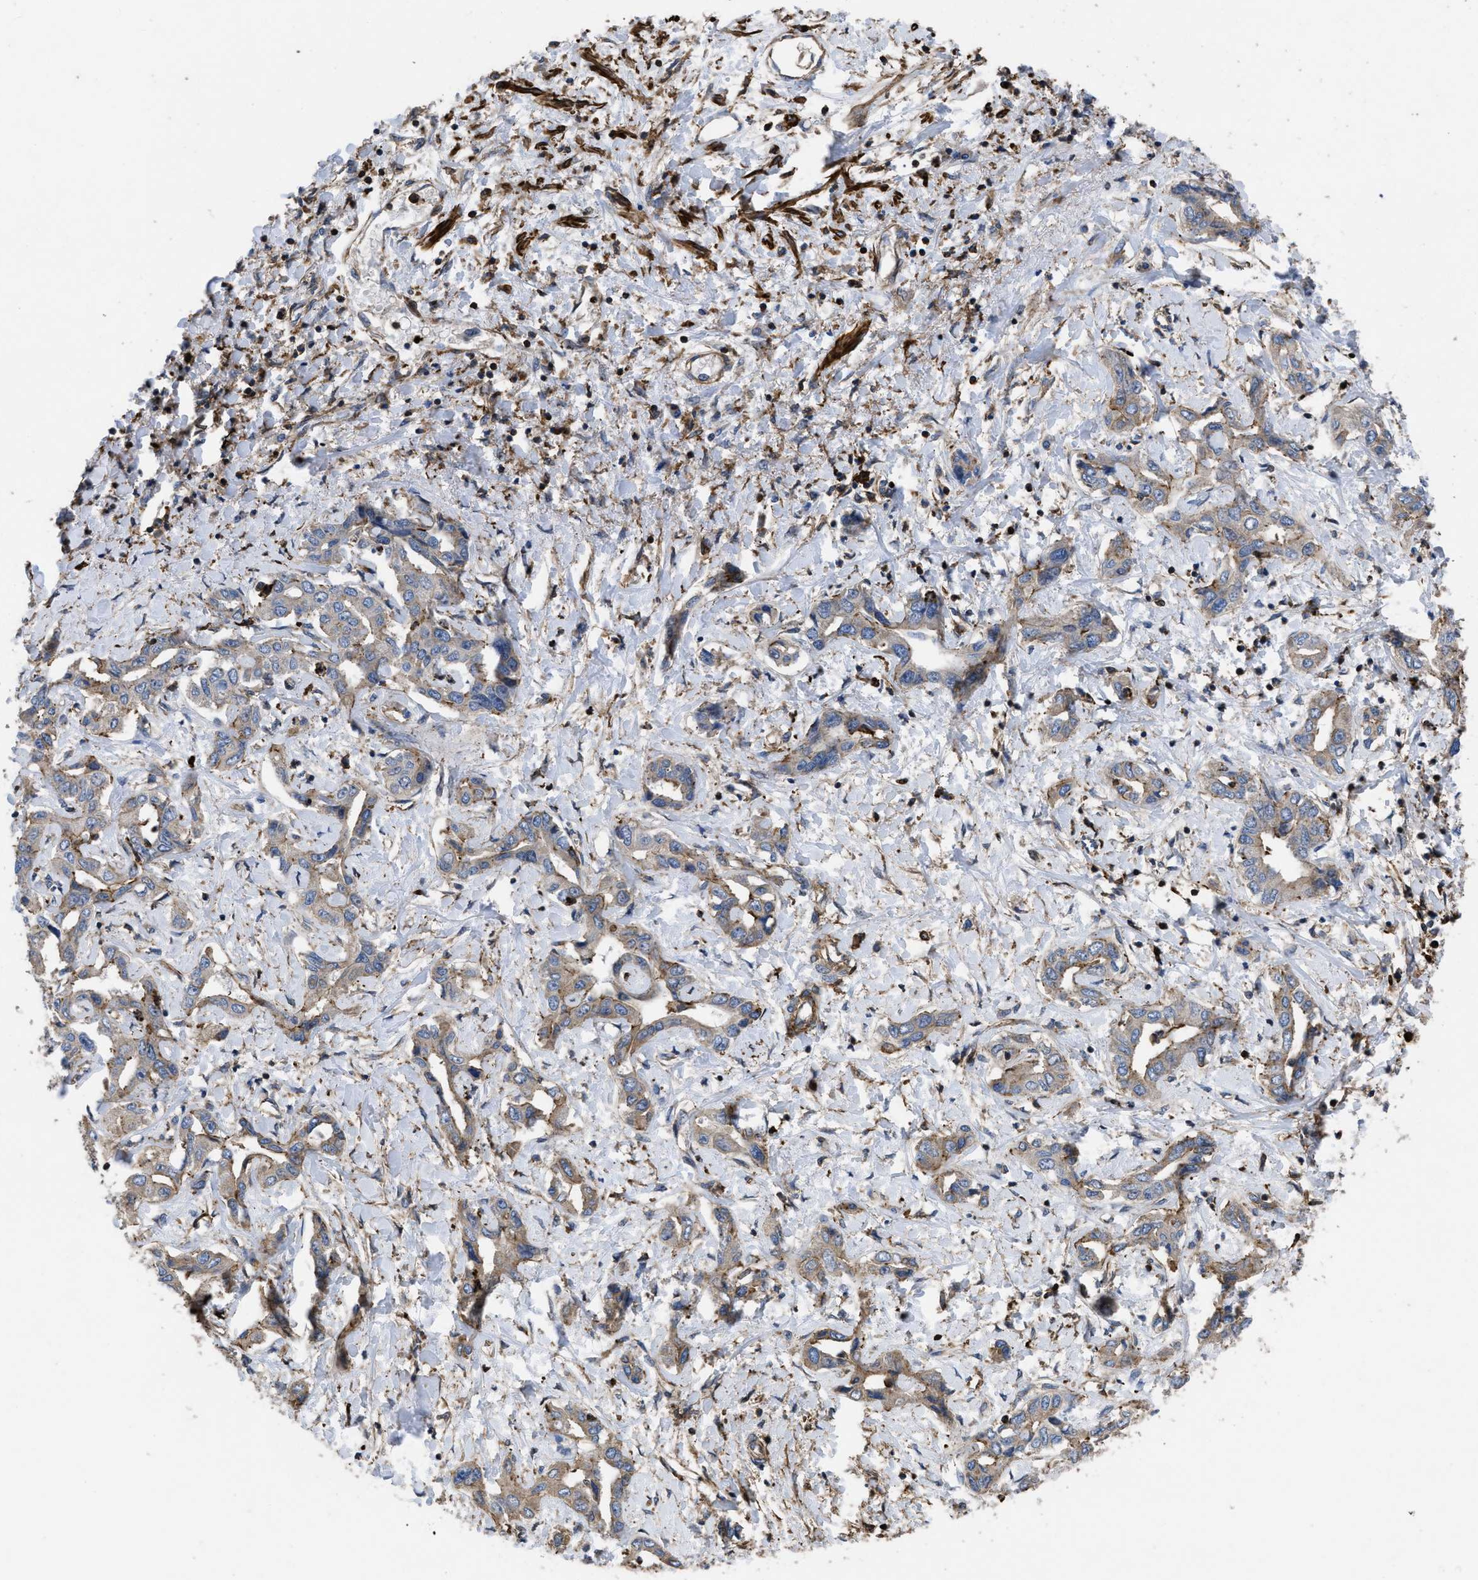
{"staining": {"intensity": "moderate", "quantity": ">75%", "location": "cytoplasmic/membranous"}, "tissue": "liver cancer", "cell_type": "Tumor cells", "image_type": "cancer", "snomed": [{"axis": "morphology", "description": "Cholangiocarcinoma"}, {"axis": "topography", "description": "Liver"}], "caption": "Liver cancer stained with a protein marker exhibits moderate staining in tumor cells.", "gene": "SCUBE2", "patient": {"sex": "male", "age": 59}}